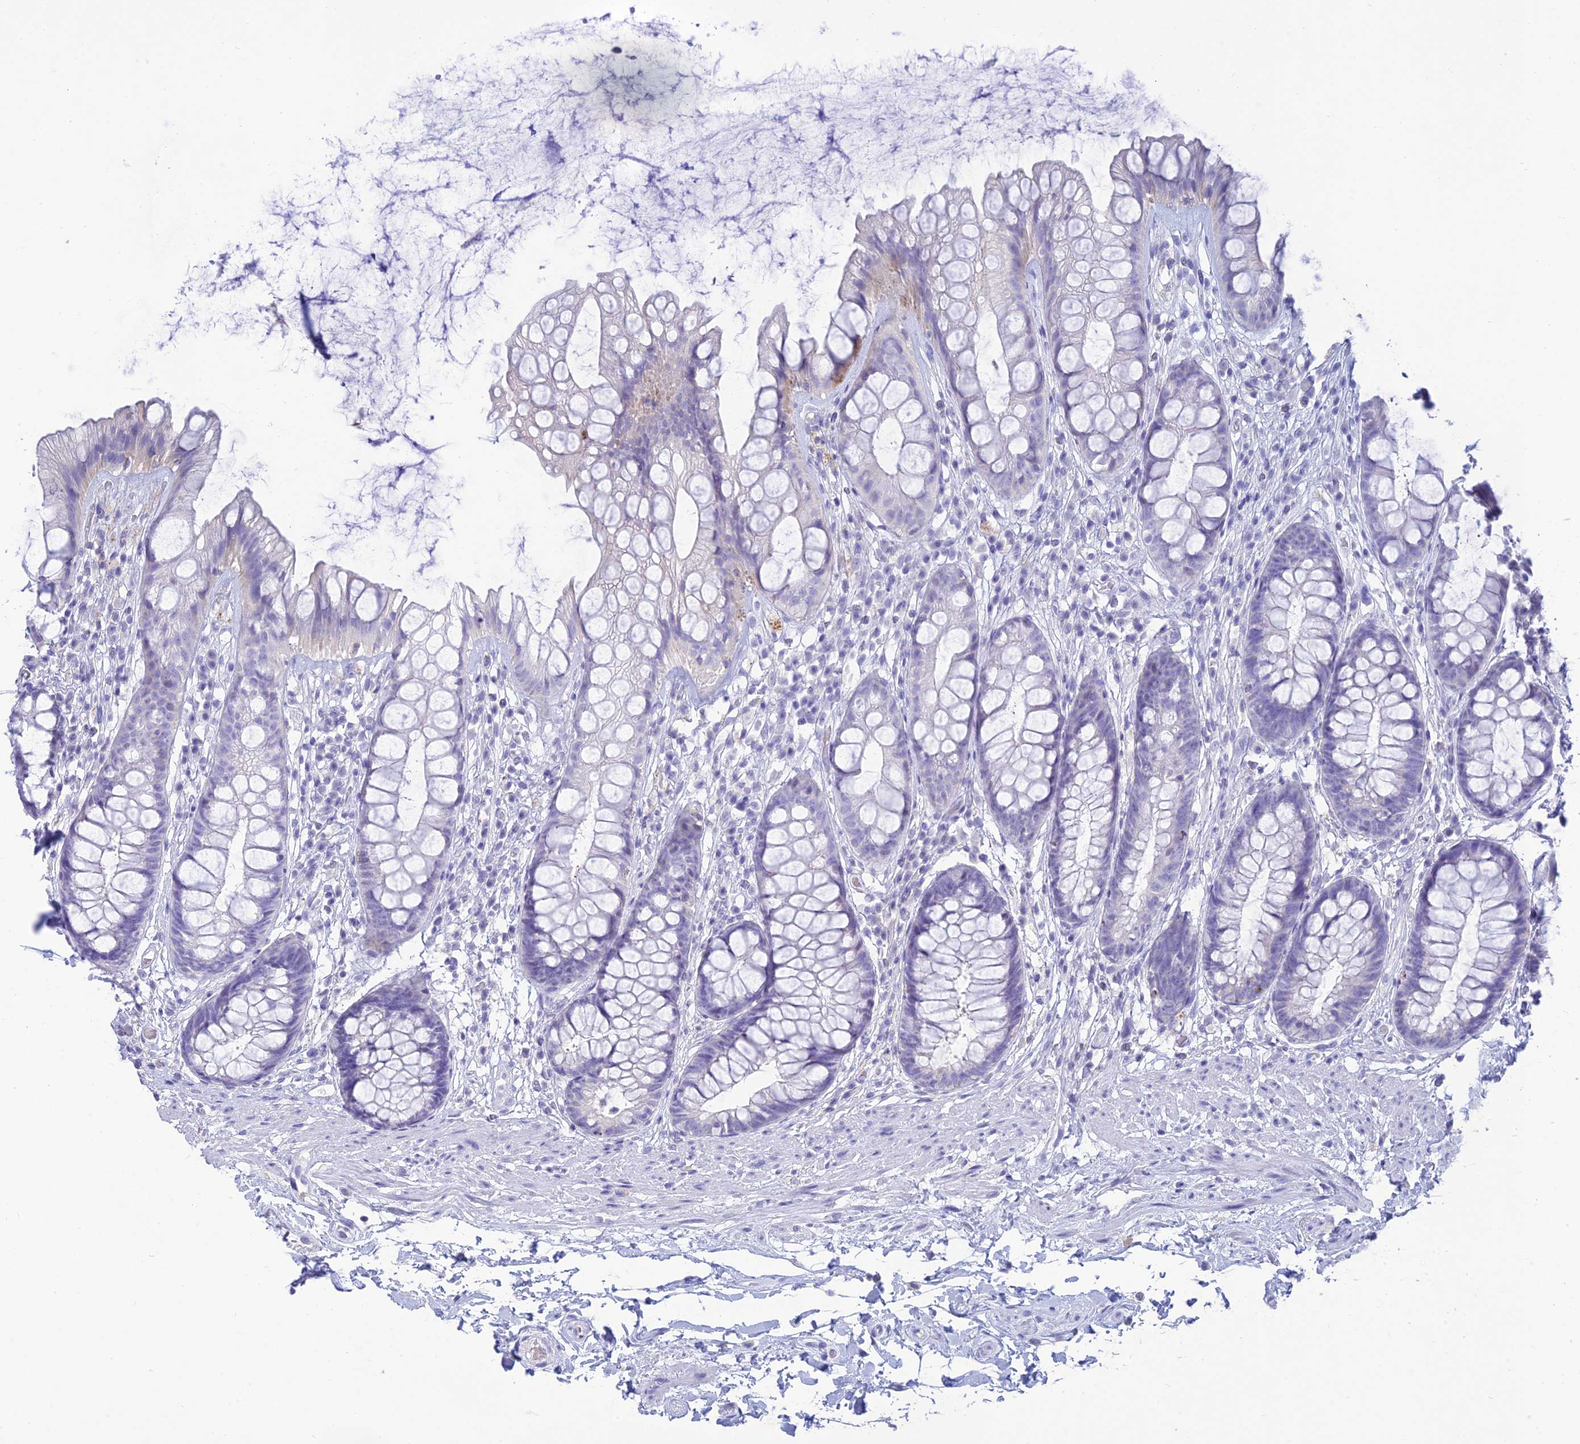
{"staining": {"intensity": "negative", "quantity": "none", "location": "none"}, "tissue": "rectum", "cell_type": "Glandular cells", "image_type": "normal", "snomed": [{"axis": "morphology", "description": "Normal tissue, NOS"}, {"axis": "topography", "description": "Rectum"}], "caption": "High power microscopy histopathology image of an immunohistochemistry image of normal rectum, revealing no significant staining in glandular cells. (Stains: DAB immunohistochemistry with hematoxylin counter stain, Microscopy: brightfield microscopy at high magnification).", "gene": "MAL2", "patient": {"sex": "male", "age": 74}}